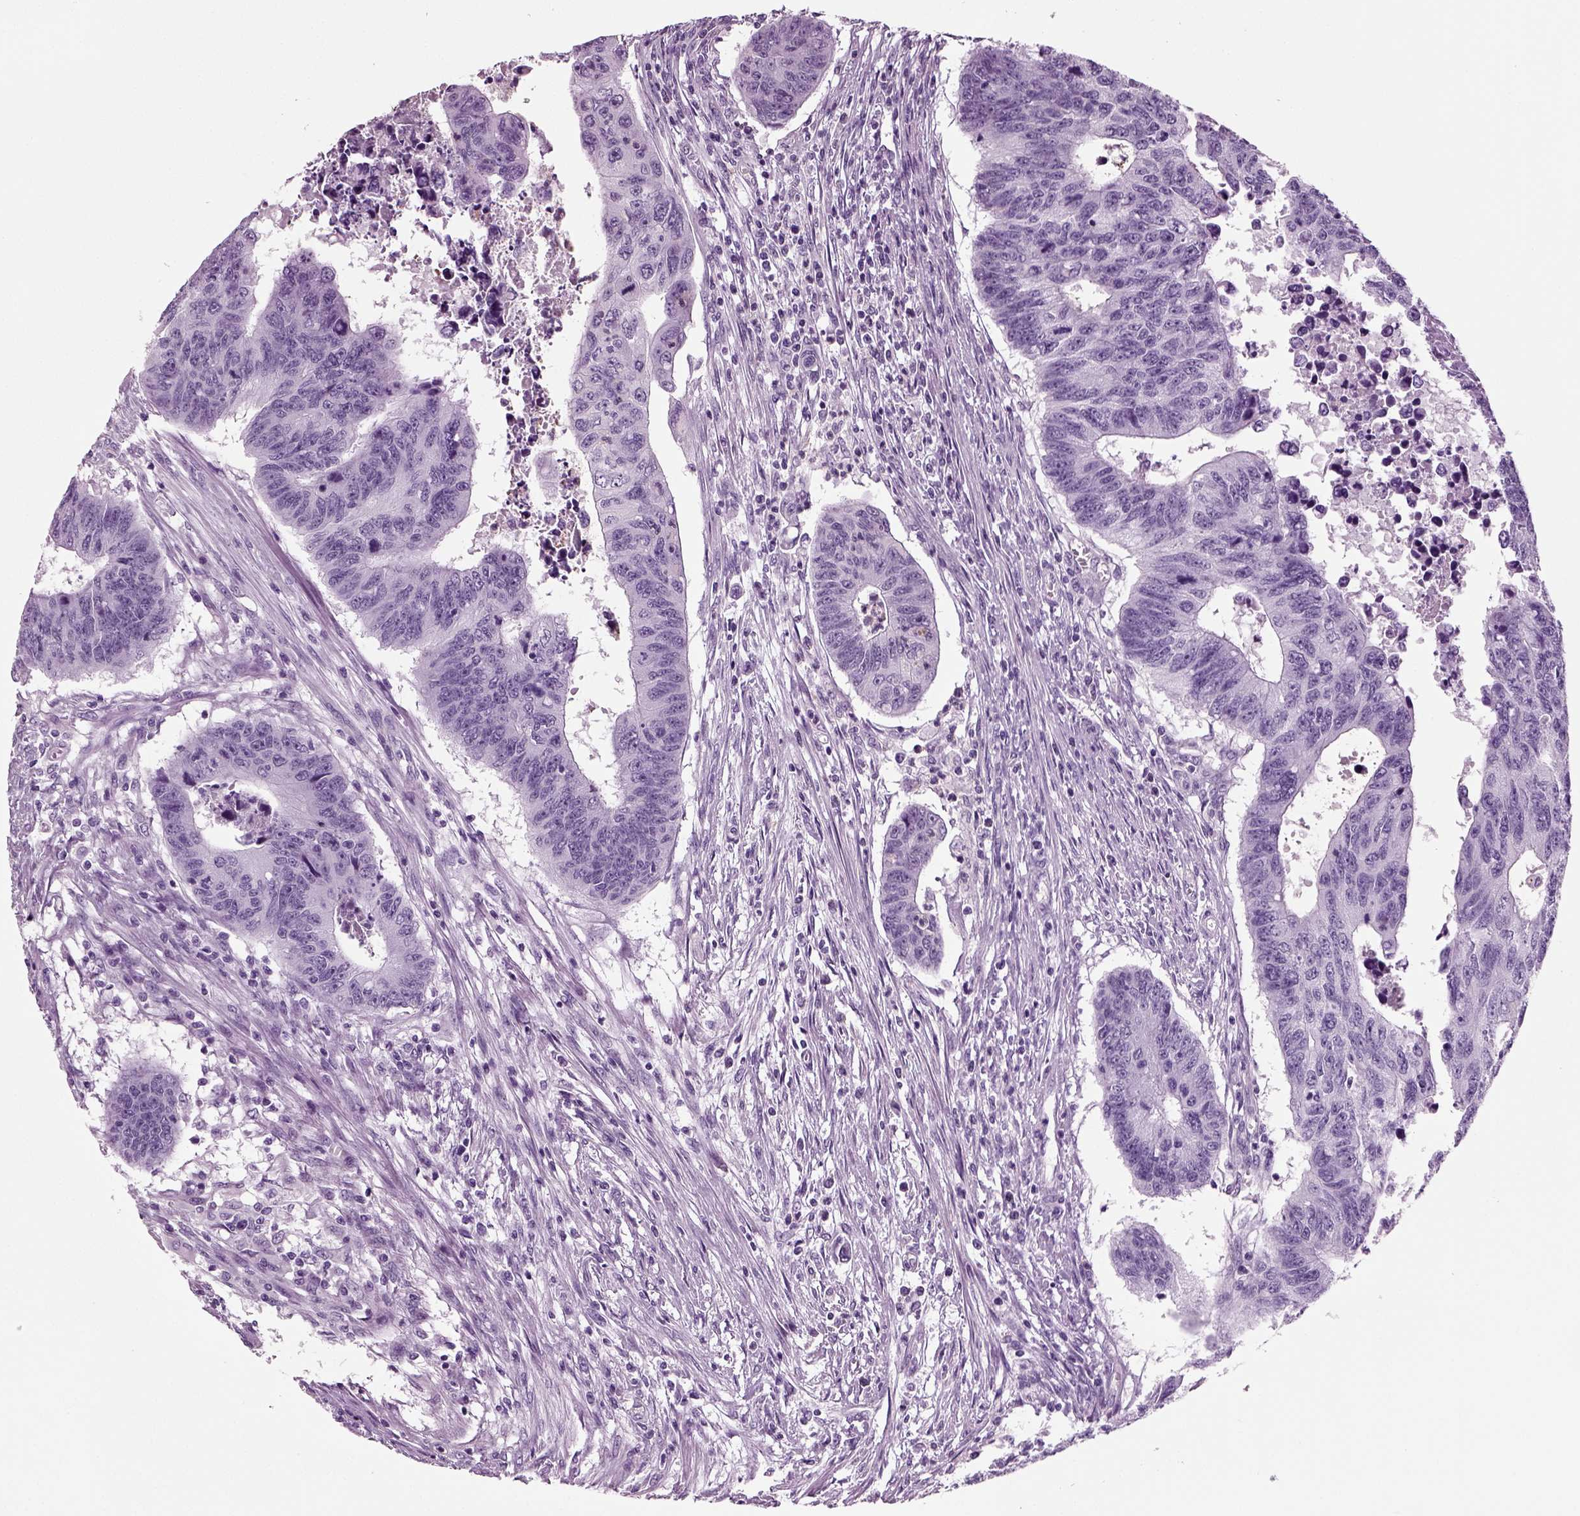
{"staining": {"intensity": "negative", "quantity": "none", "location": "none"}, "tissue": "colorectal cancer", "cell_type": "Tumor cells", "image_type": "cancer", "snomed": [{"axis": "morphology", "description": "Adenocarcinoma, NOS"}, {"axis": "topography", "description": "Rectum"}], "caption": "A high-resolution photomicrograph shows immunohistochemistry (IHC) staining of adenocarcinoma (colorectal), which shows no significant staining in tumor cells.", "gene": "CRABP1", "patient": {"sex": "female", "age": 85}}